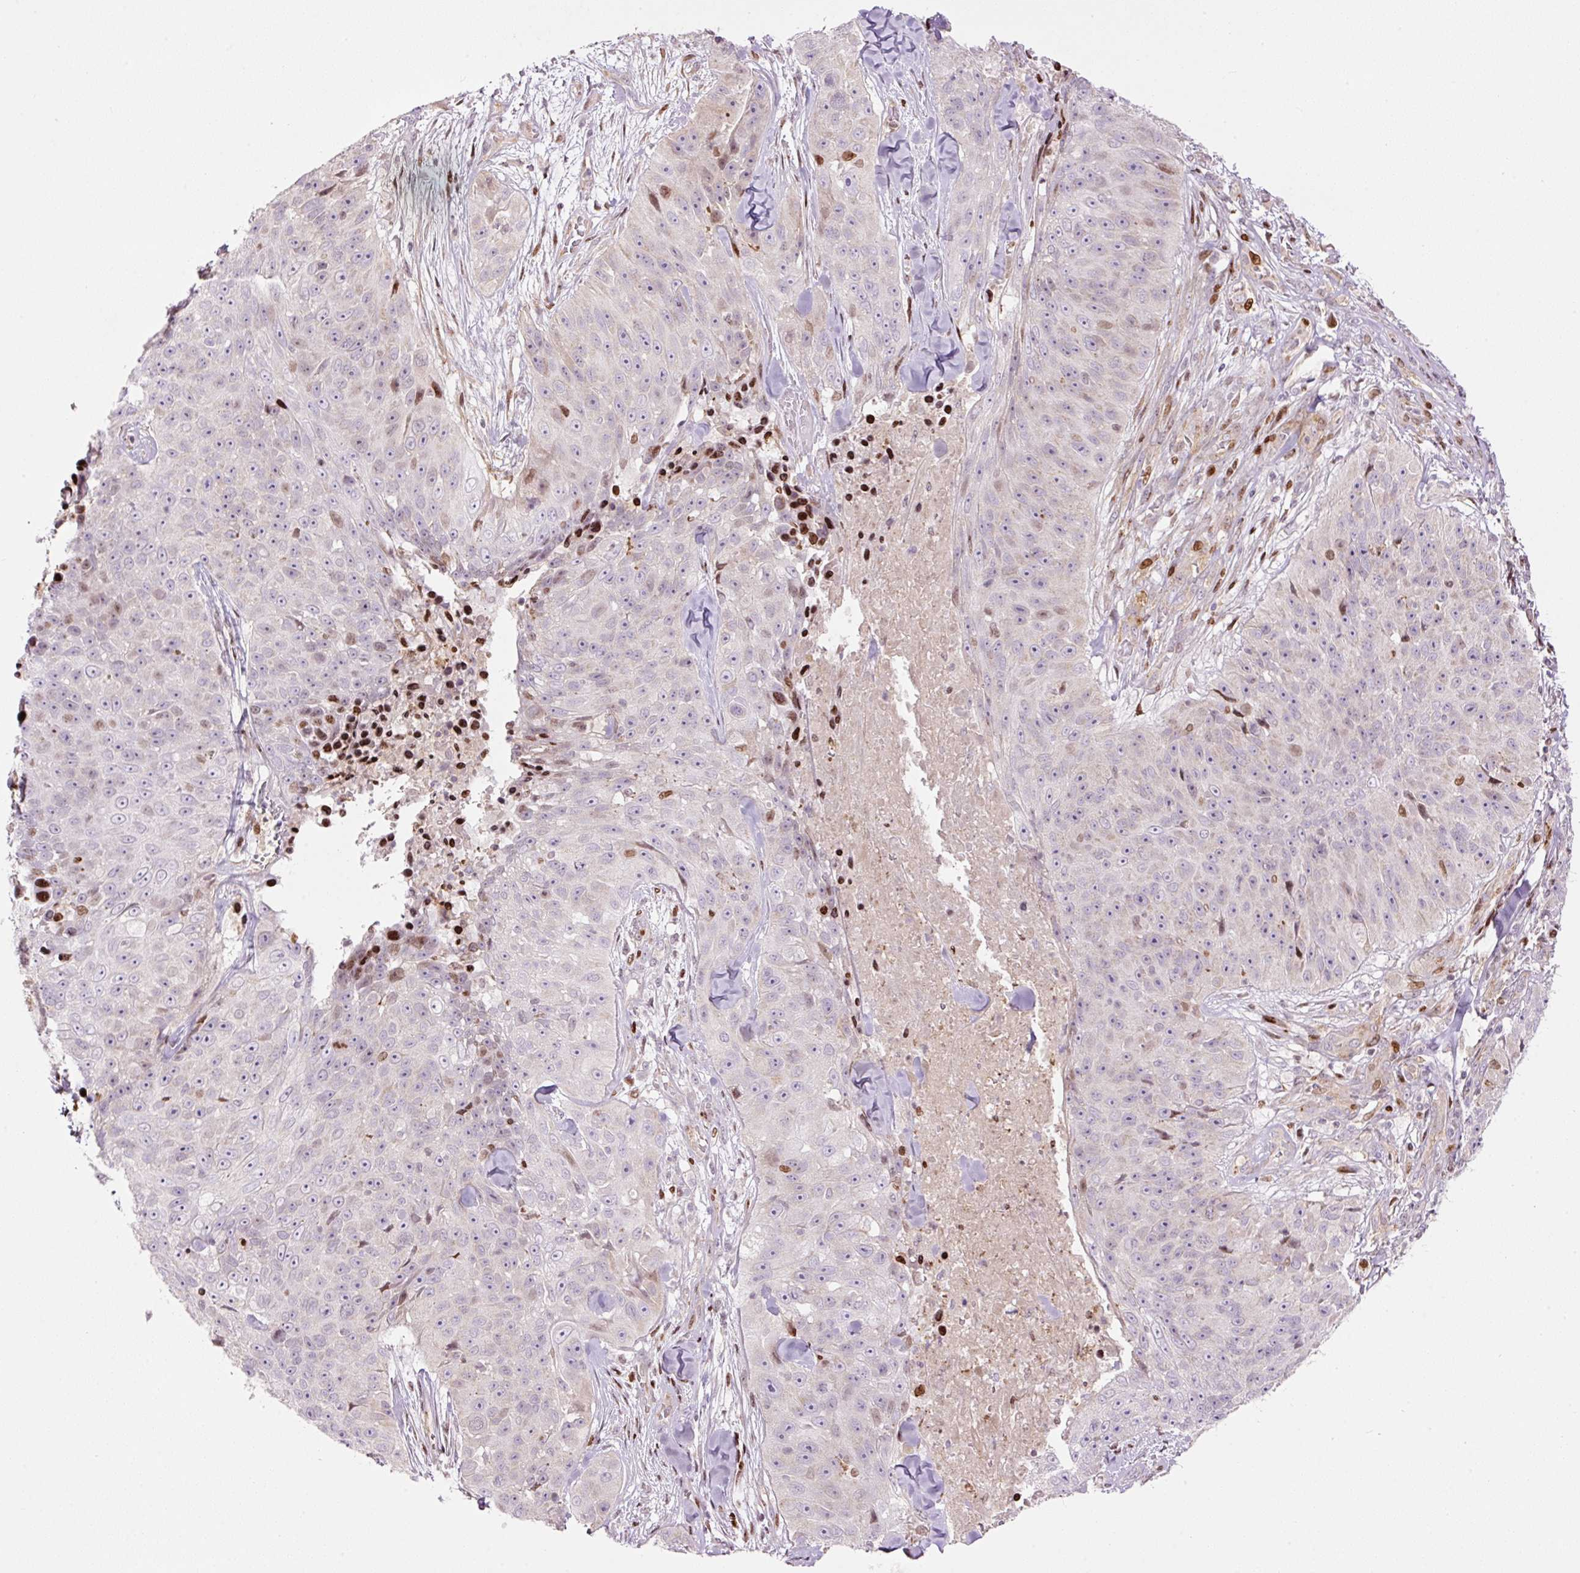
{"staining": {"intensity": "moderate", "quantity": "<25%", "location": "nuclear"}, "tissue": "skin cancer", "cell_type": "Tumor cells", "image_type": "cancer", "snomed": [{"axis": "morphology", "description": "Squamous cell carcinoma, NOS"}, {"axis": "topography", "description": "Skin"}], "caption": "Immunohistochemical staining of human squamous cell carcinoma (skin) exhibits low levels of moderate nuclear protein staining in approximately <25% of tumor cells.", "gene": "TMEM8B", "patient": {"sex": "female", "age": 87}}